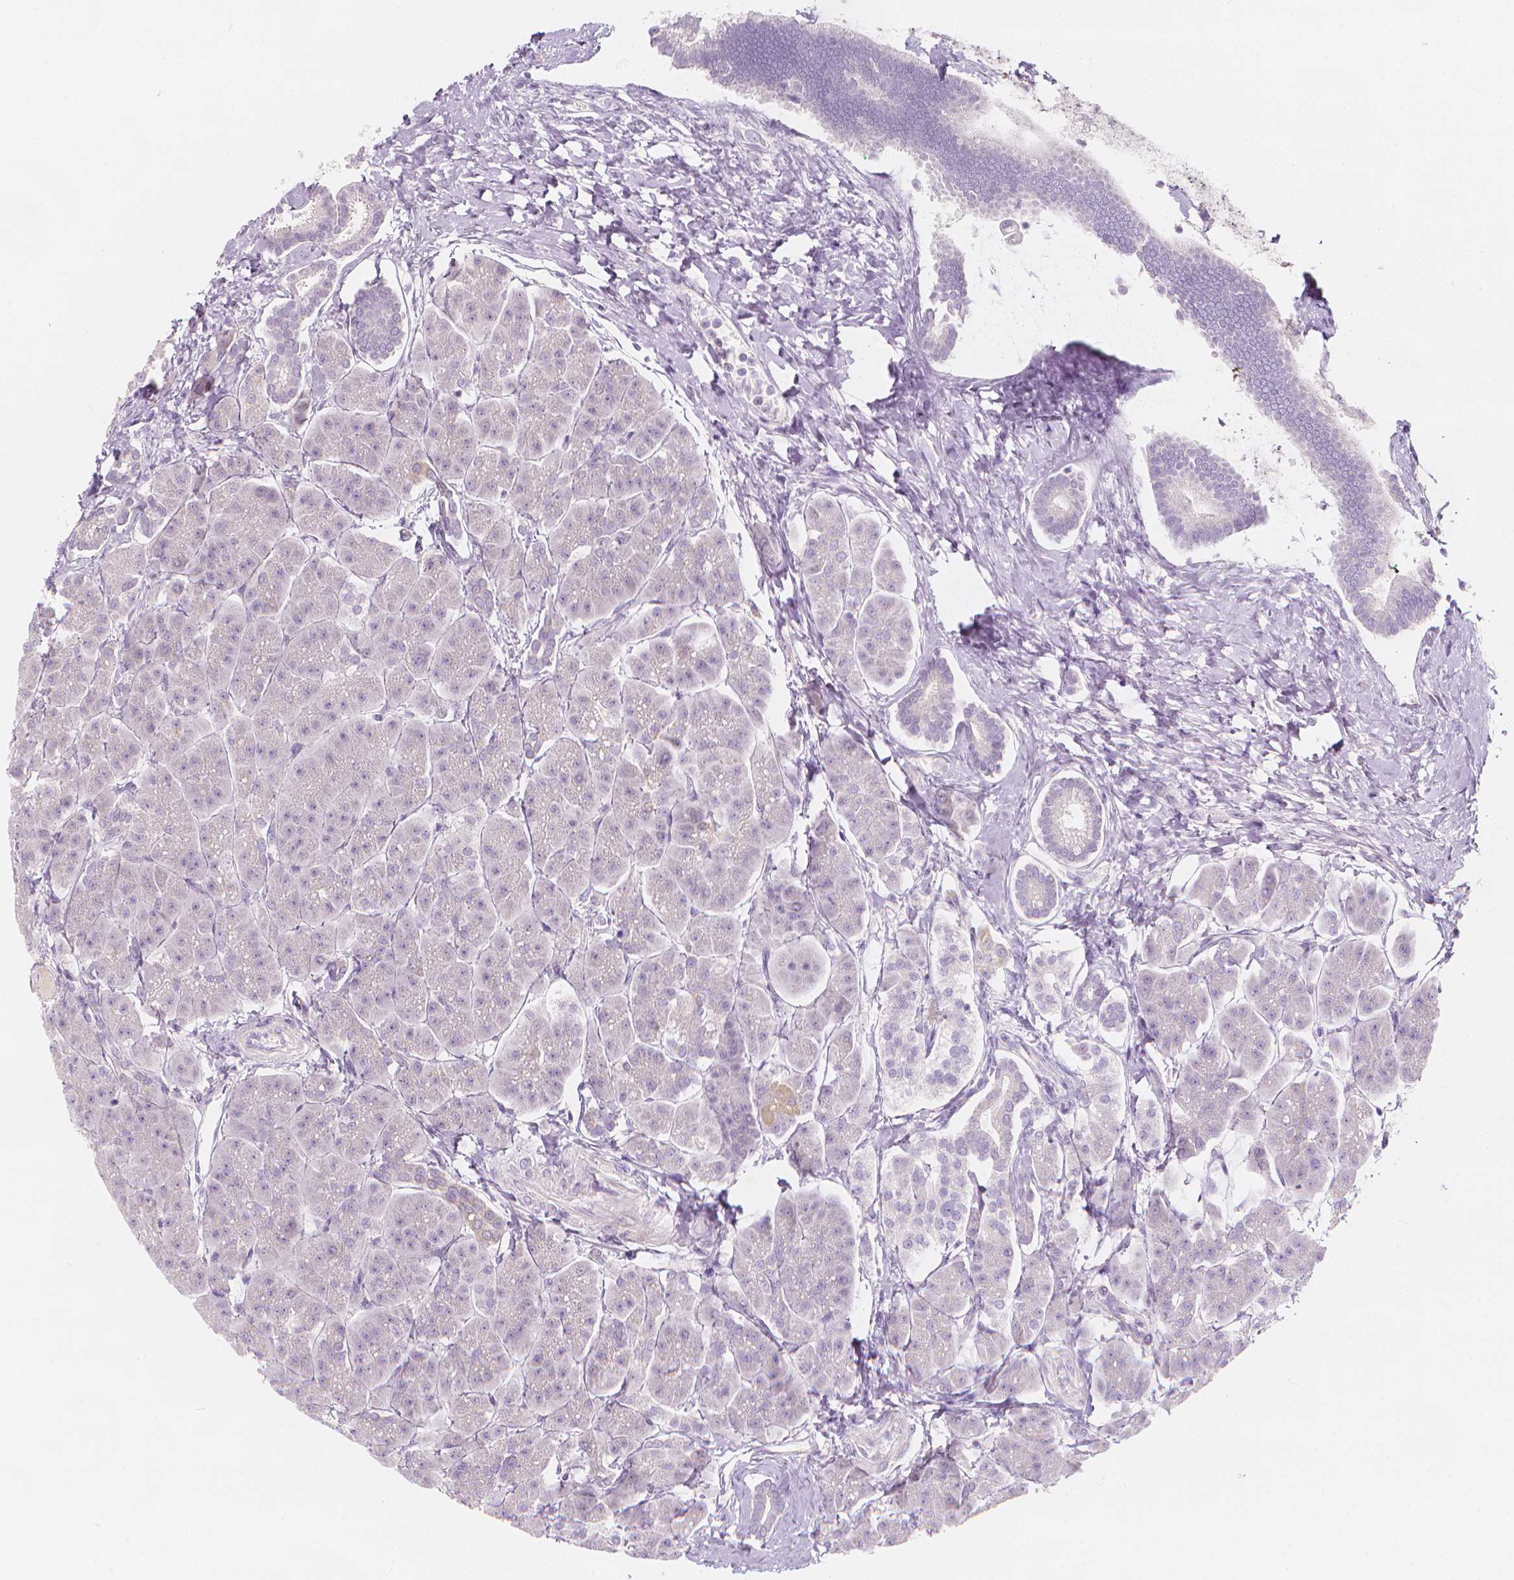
{"staining": {"intensity": "negative", "quantity": "none", "location": "none"}, "tissue": "pancreas", "cell_type": "Exocrine glandular cells", "image_type": "normal", "snomed": [{"axis": "morphology", "description": "Normal tissue, NOS"}, {"axis": "topography", "description": "Adipose tissue"}, {"axis": "topography", "description": "Pancreas"}, {"axis": "topography", "description": "Peripheral nerve tissue"}], "caption": "An IHC photomicrograph of unremarkable pancreas is shown. There is no staining in exocrine glandular cells of pancreas. (DAB (3,3'-diaminobenzidine) immunohistochemistry (IHC), high magnification).", "gene": "RBFOX1", "patient": {"sex": "female", "age": 58}}